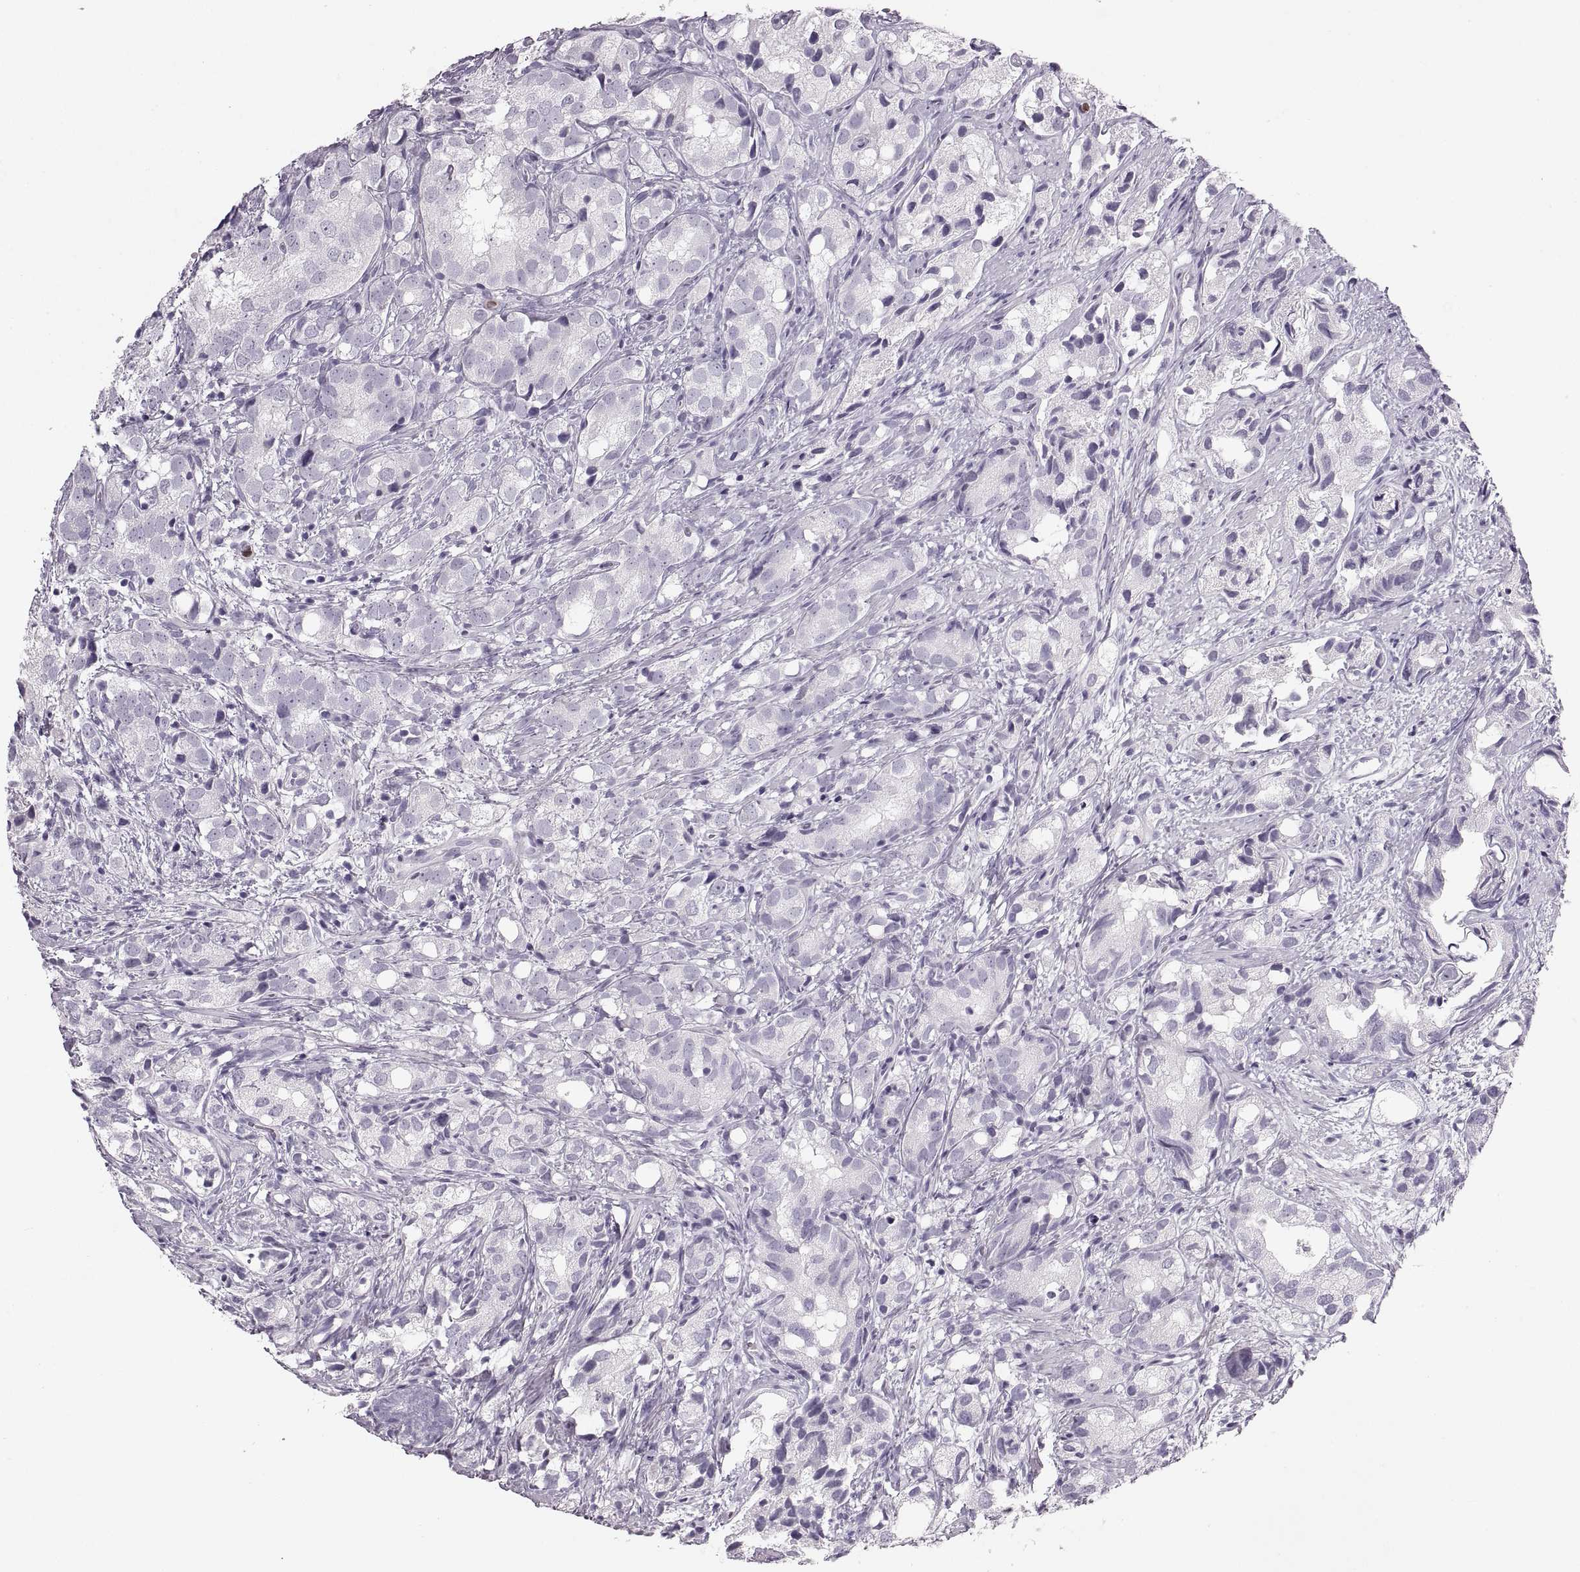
{"staining": {"intensity": "negative", "quantity": "none", "location": "none"}, "tissue": "prostate cancer", "cell_type": "Tumor cells", "image_type": "cancer", "snomed": [{"axis": "morphology", "description": "Adenocarcinoma, High grade"}, {"axis": "topography", "description": "Prostate"}], "caption": "An immunohistochemistry image of adenocarcinoma (high-grade) (prostate) is shown. There is no staining in tumor cells of adenocarcinoma (high-grade) (prostate).", "gene": "MILR1", "patient": {"sex": "male", "age": 82}}